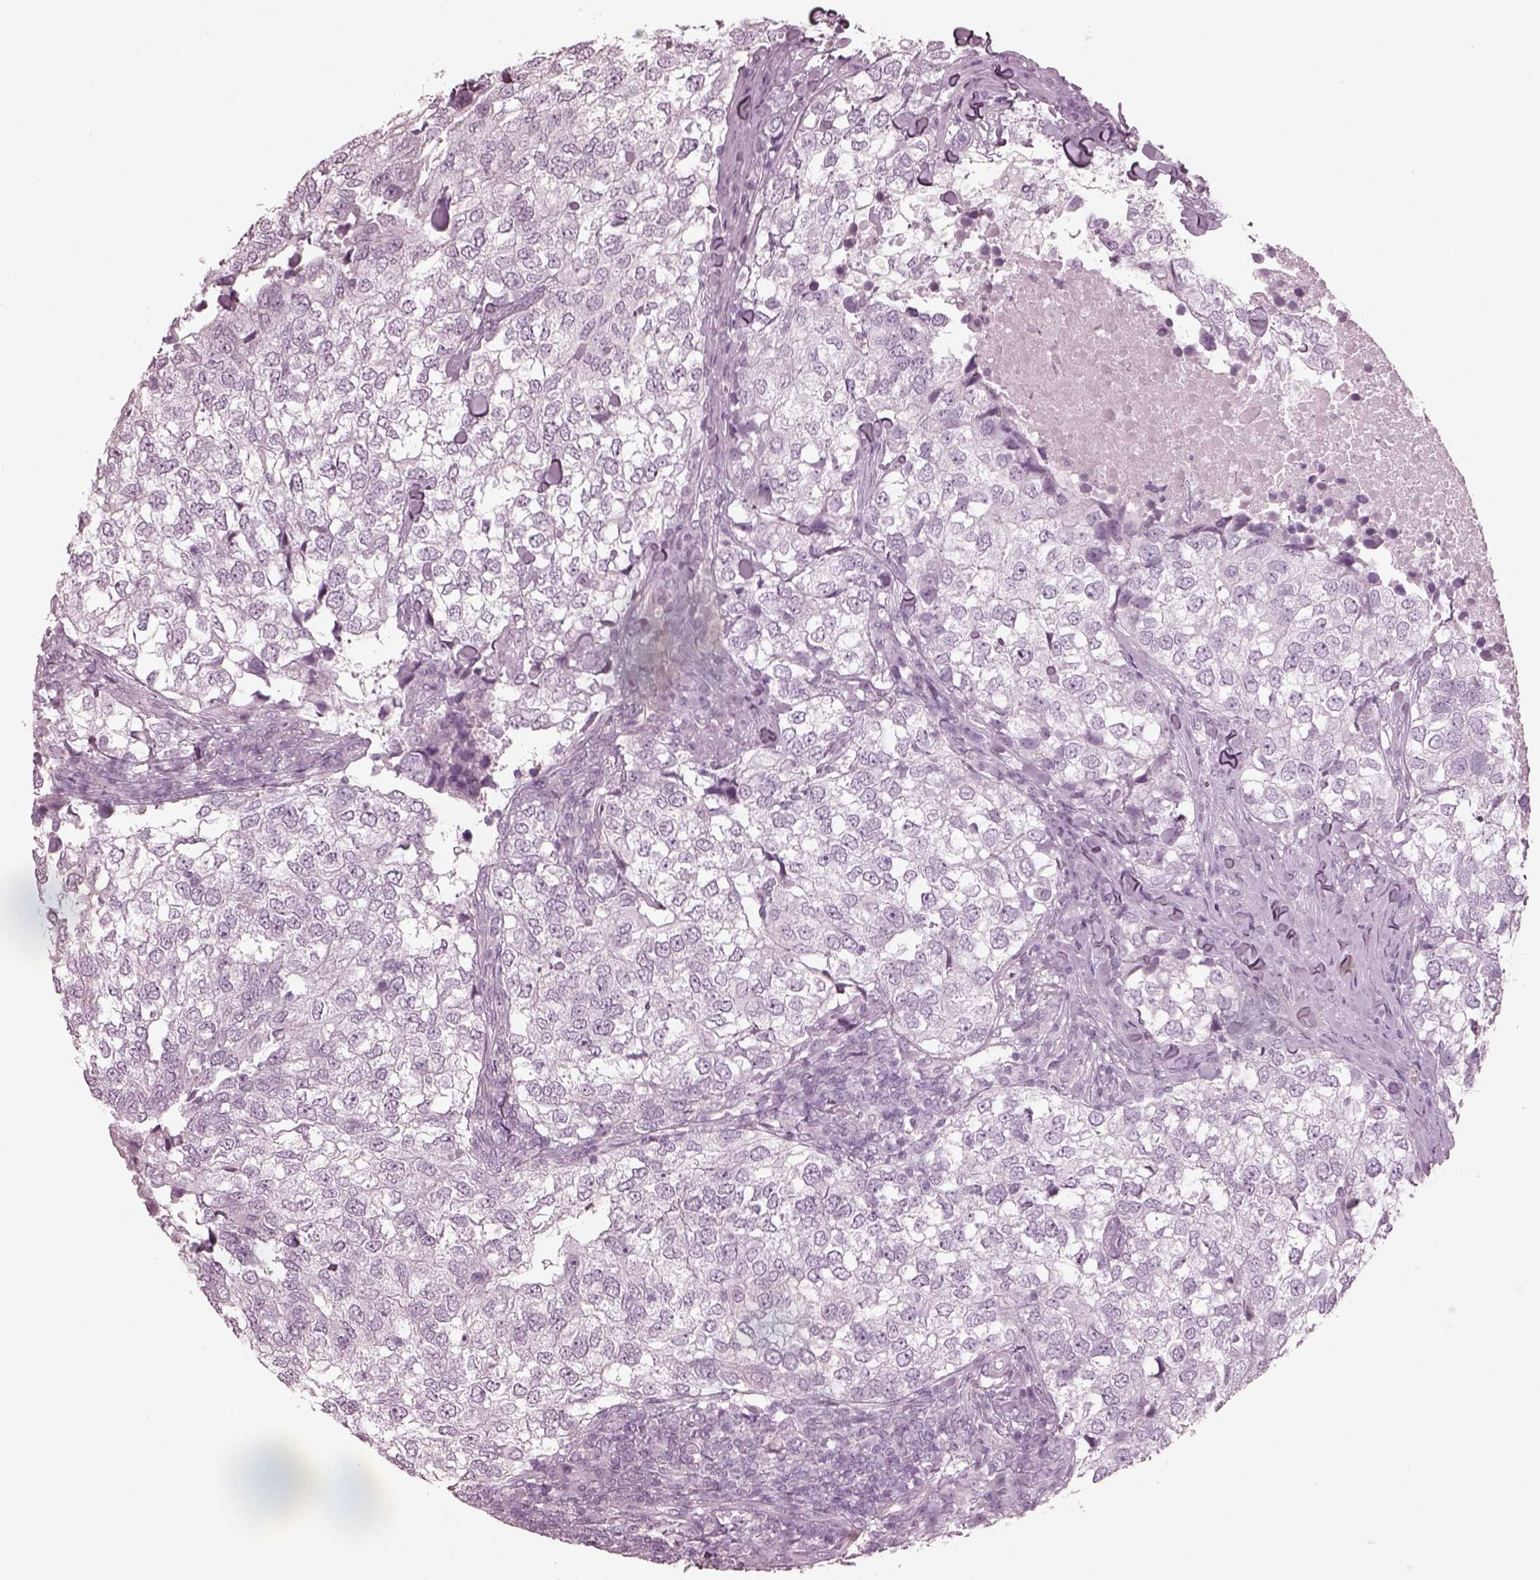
{"staining": {"intensity": "negative", "quantity": "none", "location": "none"}, "tissue": "breast cancer", "cell_type": "Tumor cells", "image_type": "cancer", "snomed": [{"axis": "morphology", "description": "Duct carcinoma"}, {"axis": "topography", "description": "Breast"}], "caption": "This is an immunohistochemistry photomicrograph of breast cancer. There is no positivity in tumor cells.", "gene": "OPN4", "patient": {"sex": "female", "age": 30}}